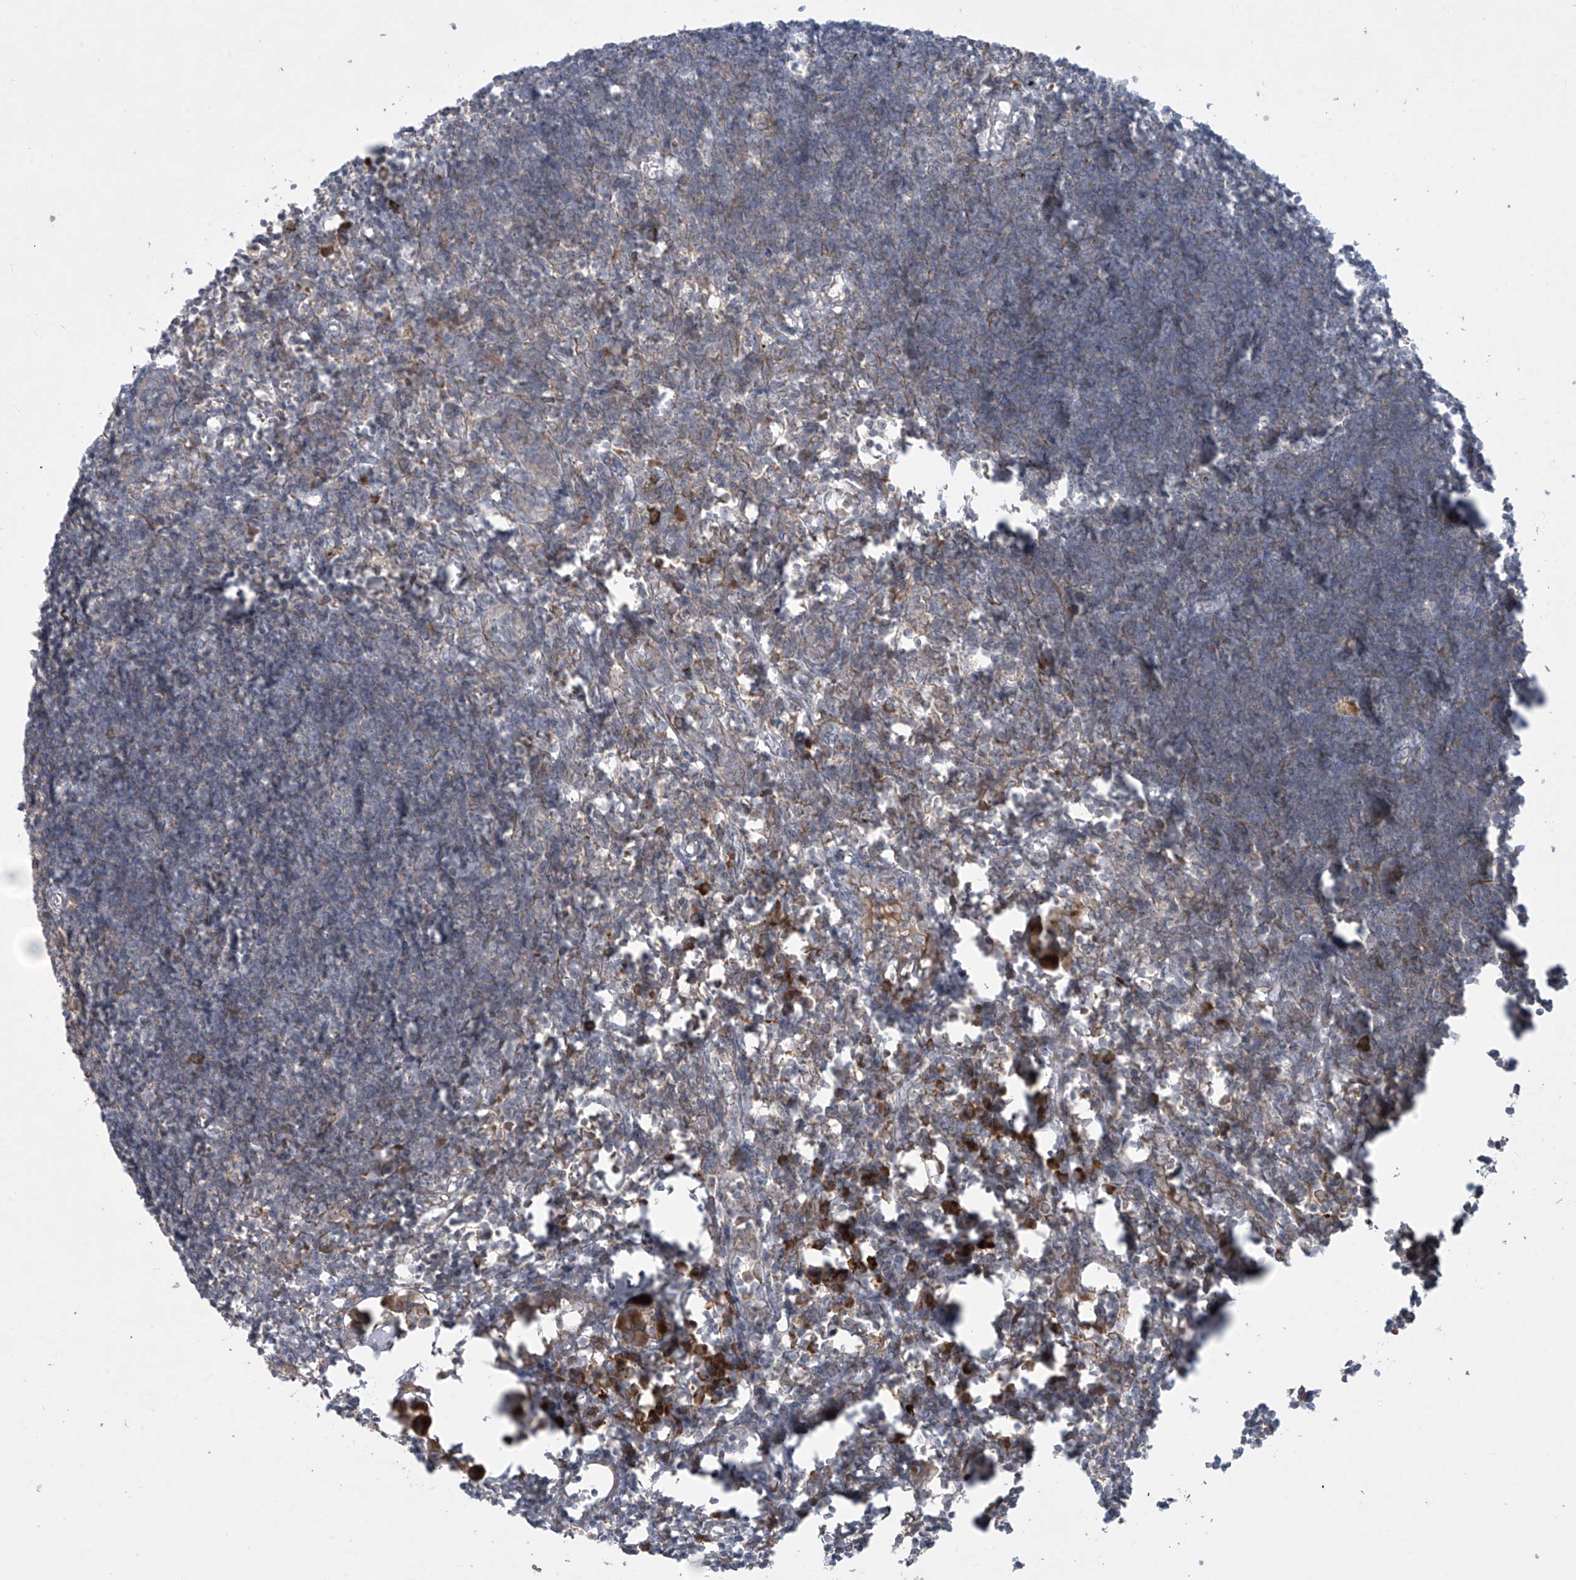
{"staining": {"intensity": "moderate", "quantity": "<25%", "location": "cytoplasmic/membranous"}, "tissue": "lymph node", "cell_type": "Germinal center cells", "image_type": "normal", "snomed": [{"axis": "morphology", "description": "Normal tissue, NOS"}, {"axis": "morphology", "description": "Malignant melanoma, Metastatic site"}, {"axis": "topography", "description": "Lymph node"}], "caption": "The micrograph displays a brown stain indicating the presence of a protein in the cytoplasmic/membranous of germinal center cells in lymph node.", "gene": "PPAT", "patient": {"sex": "male", "age": 41}}